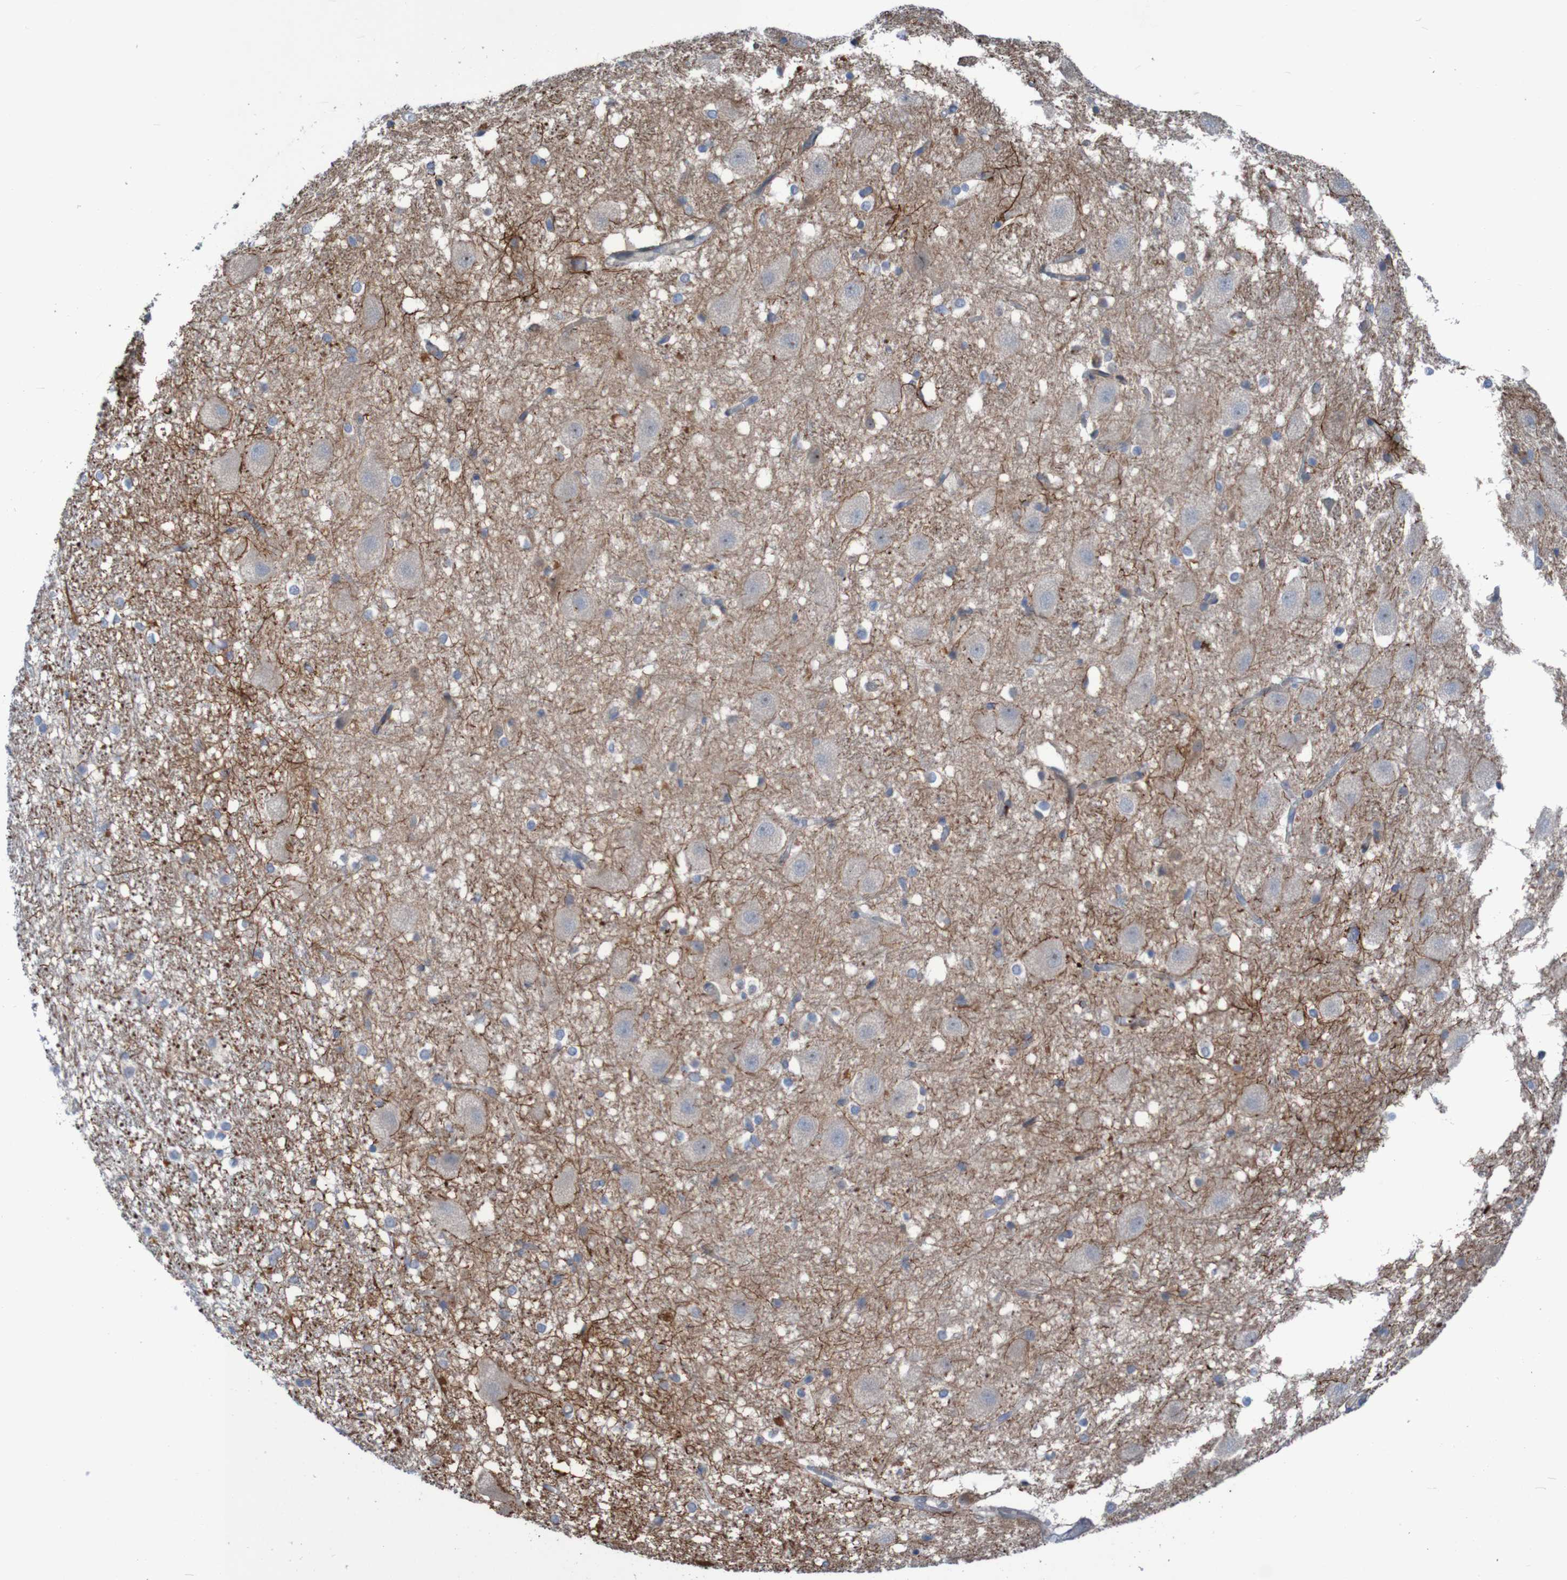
{"staining": {"intensity": "negative", "quantity": "none", "location": "none"}, "tissue": "hippocampus", "cell_type": "Glial cells", "image_type": "normal", "snomed": [{"axis": "morphology", "description": "Normal tissue, NOS"}, {"axis": "topography", "description": "Hippocampus"}], "caption": "IHC of normal hippocampus demonstrates no positivity in glial cells. (DAB immunohistochemistry with hematoxylin counter stain).", "gene": "ANGPT4", "patient": {"sex": "female", "age": 19}}